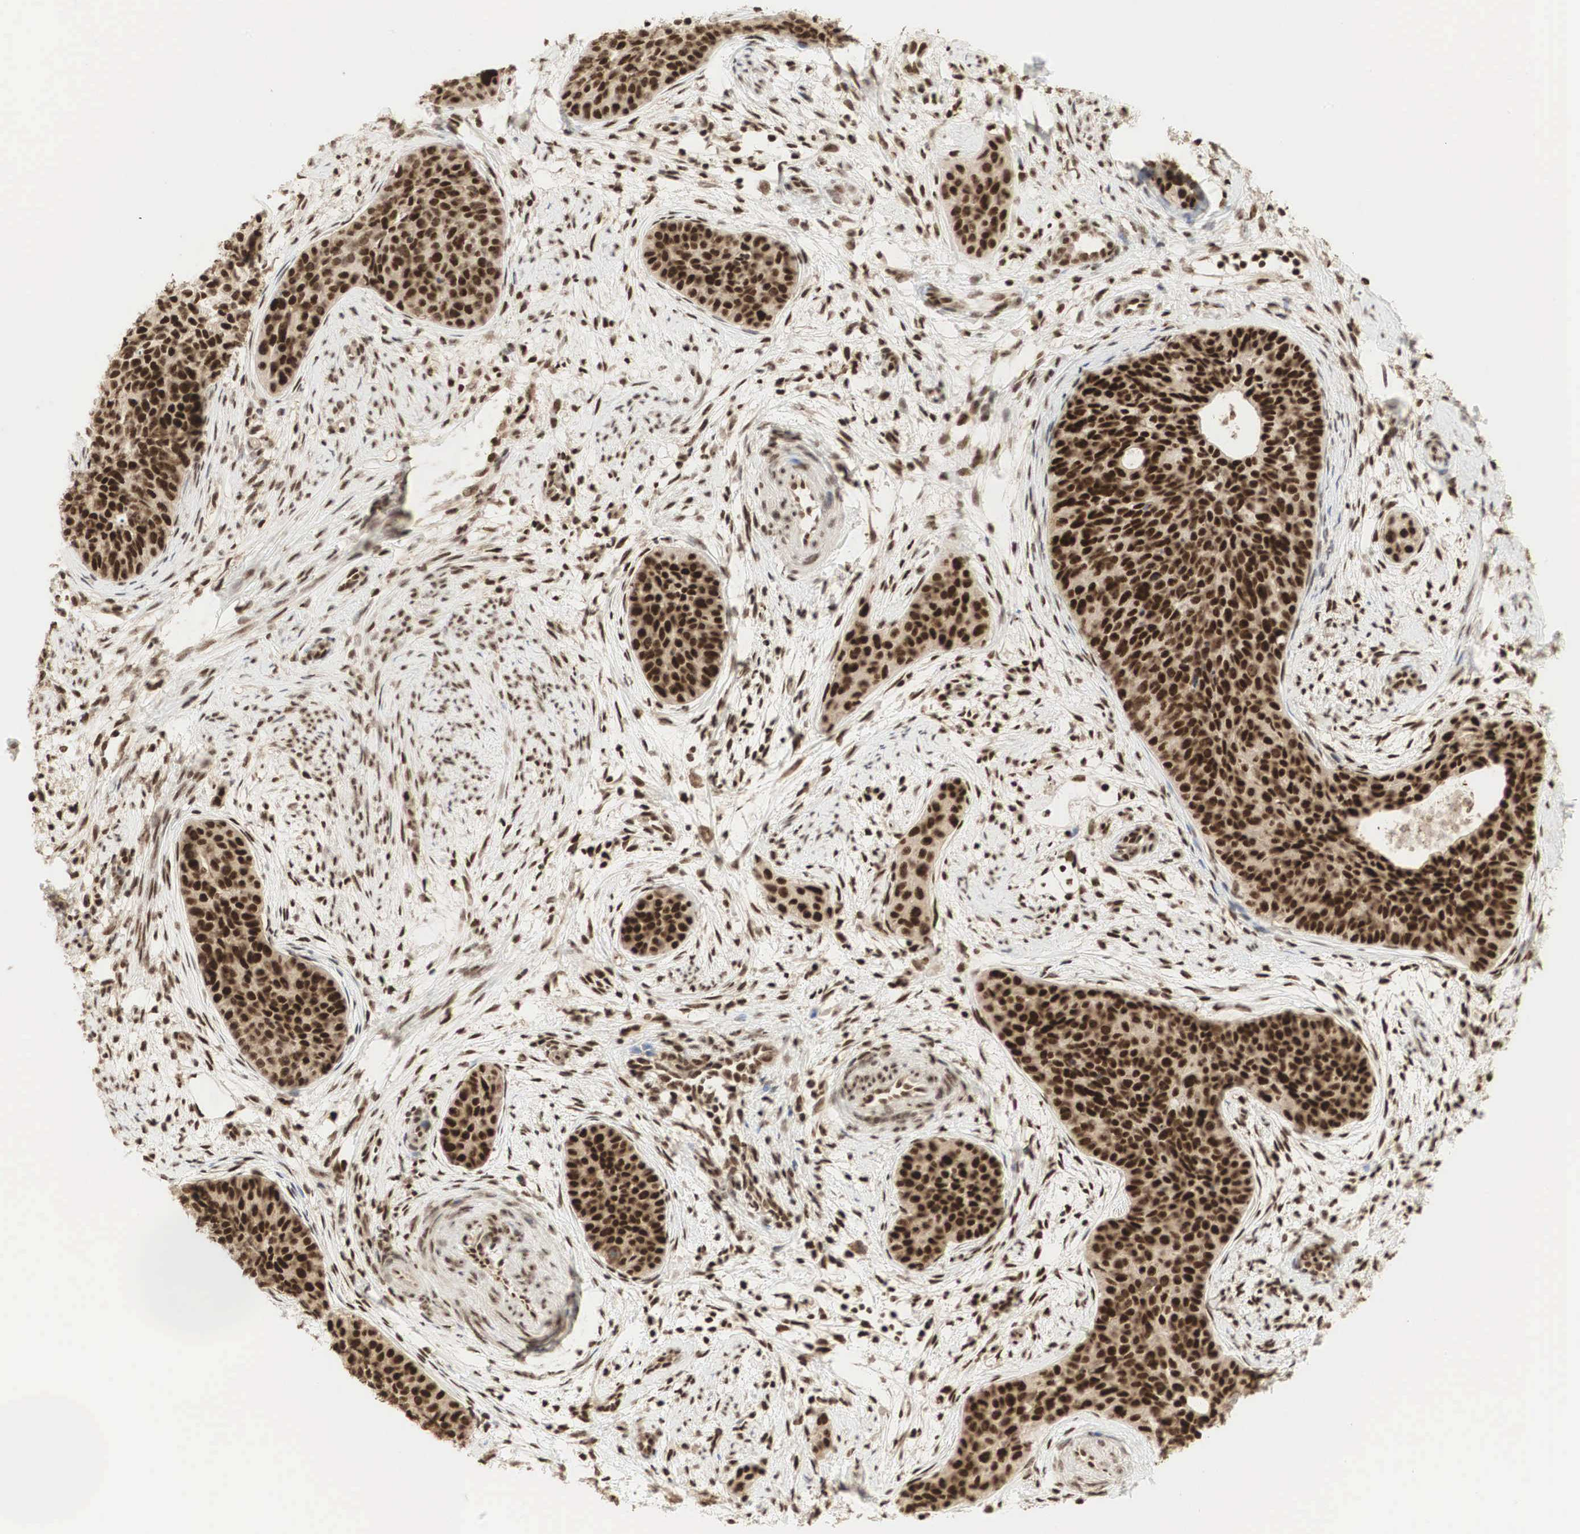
{"staining": {"intensity": "strong", "quantity": ">75%", "location": "cytoplasmic/membranous,nuclear"}, "tissue": "cervical cancer", "cell_type": "Tumor cells", "image_type": "cancer", "snomed": [{"axis": "morphology", "description": "Squamous cell carcinoma, NOS"}, {"axis": "topography", "description": "Cervix"}], "caption": "Strong cytoplasmic/membranous and nuclear staining for a protein is appreciated in approximately >75% of tumor cells of cervical squamous cell carcinoma using immunohistochemistry (IHC).", "gene": "RNF113A", "patient": {"sex": "female", "age": 34}}